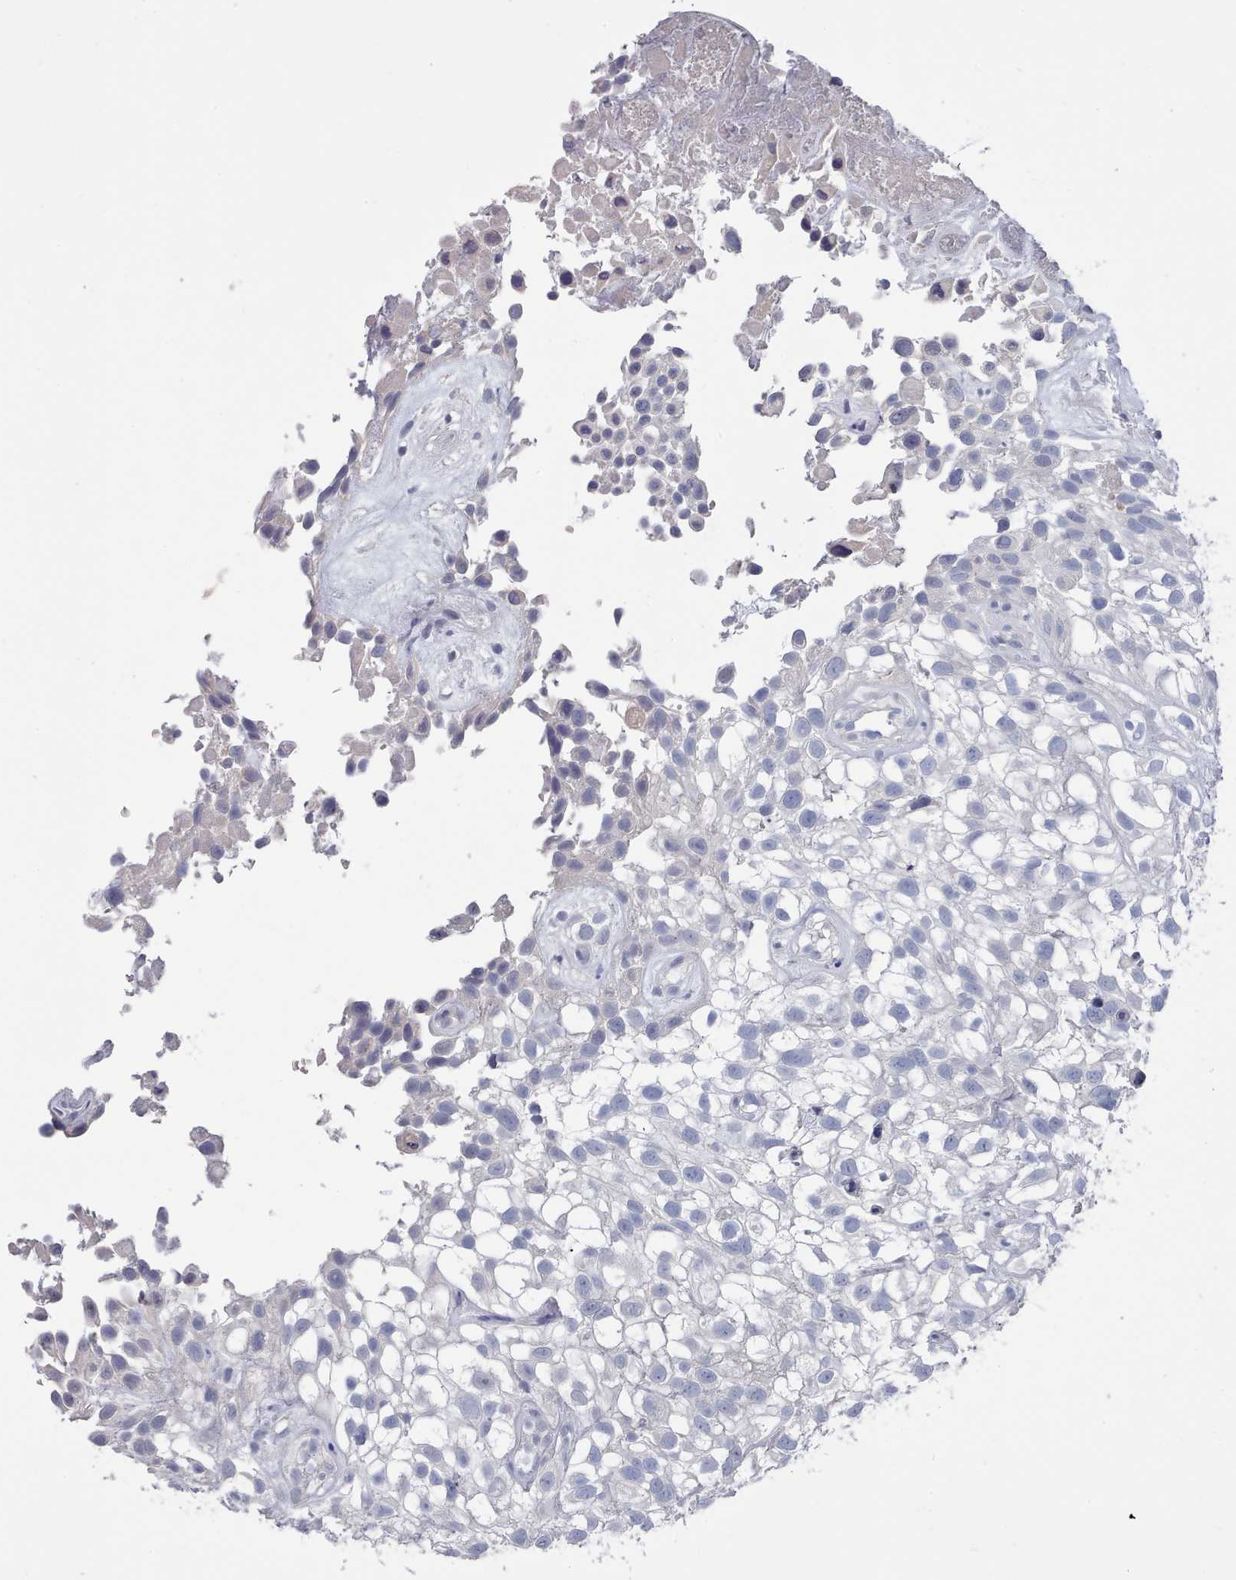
{"staining": {"intensity": "negative", "quantity": "none", "location": "none"}, "tissue": "urothelial cancer", "cell_type": "Tumor cells", "image_type": "cancer", "snomed": [{"axis": "morphology", "description": "Urothelial carcinoma, High grade"}, {"axis": "topography", "description": "Urinary bladder"}], "caption": "Immunohistochemical staining of human urothelial cancer shows no significant staining in tumor cells.", "gene": "ACAD11", "patient": {"sex": "male", "age": 56}}